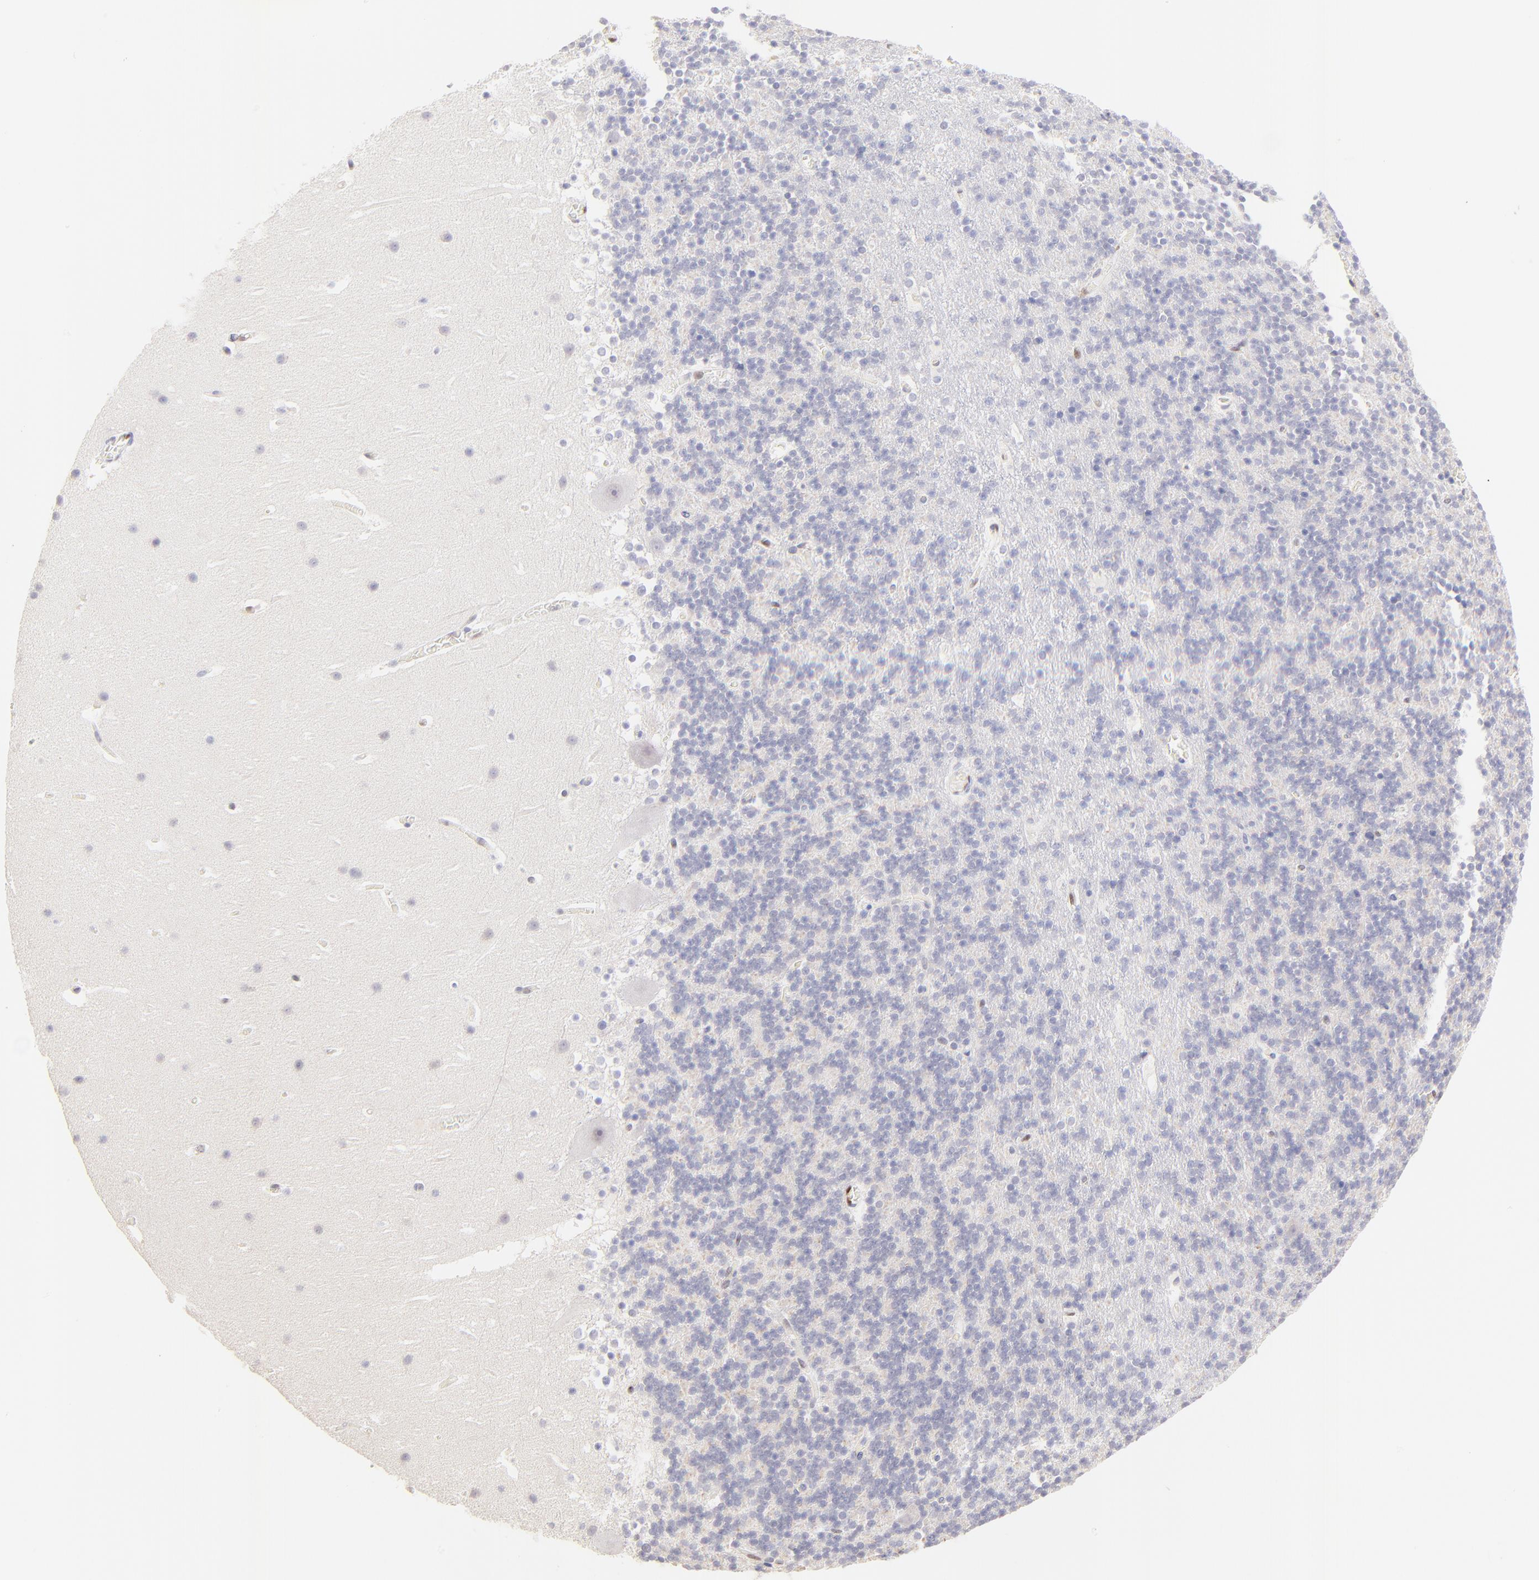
{"staining": {"intensity": "negative", "quantity": "none", "location": "none"}, "tissue": "cerebellum", "cell_type": "Cells in granular layer", "image_type": "normal", "snomed": [{"axis": "morphology", "description": "Normal tissue, NOS"}, {"axis": "topography", "description": "Cerebellum"}], "caption": "An immunohistochemistry (IHC) photomicrograph of normal cerebellum is shown. There is no staining in cells in granular layer of cerebellum.", "gene": "KLF4", "patient": {"sex": "male", "age": 45}}